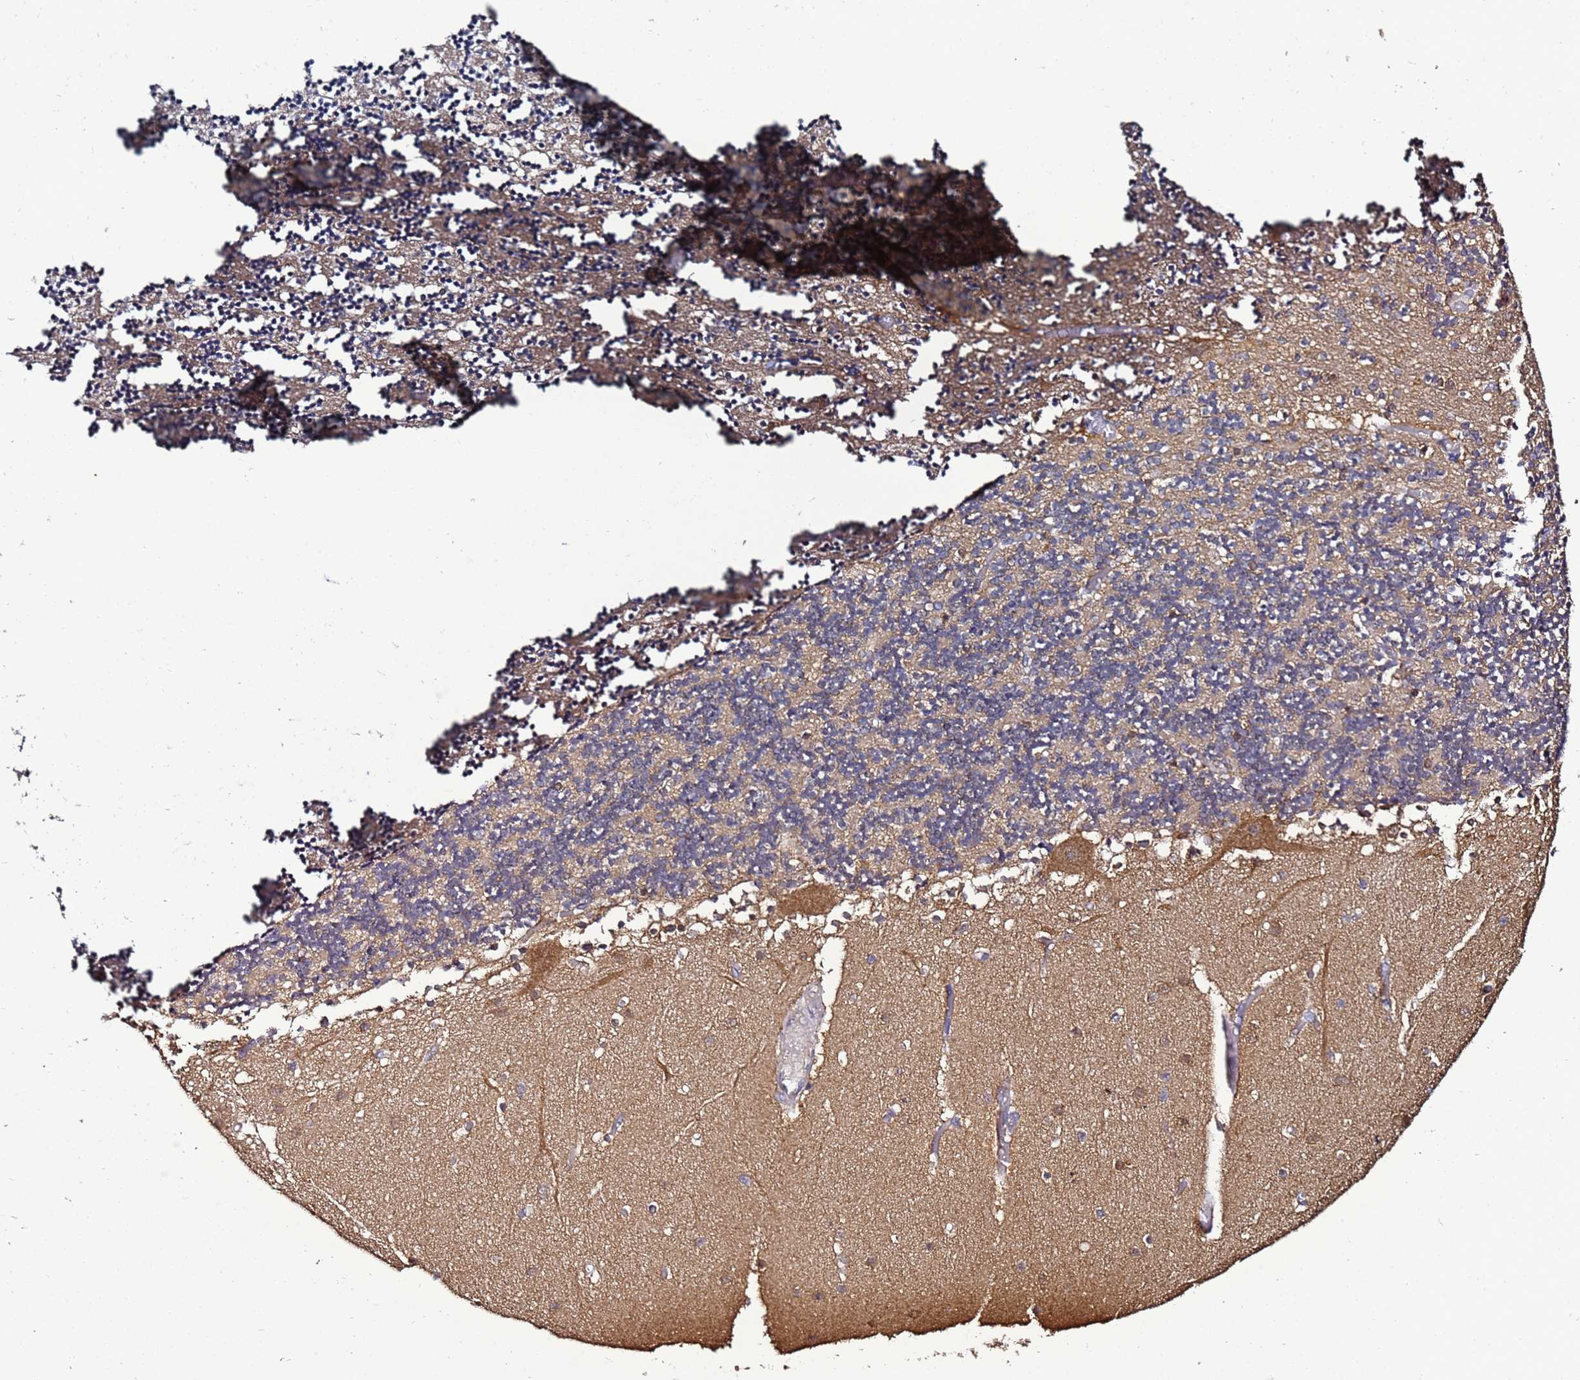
{"staining": {"intensity": "weak", "quantity": "<25%", "location": "cytoplasmic/membranous"}, "tissue": "cerebellum", "cell_type": "Cells in granular layer", "image_type": "normal", "snomed": [{"axis": "morphology", "description": "Normal tissue, NOS"}, {"axis": "topography", "description": "Cerebellum"}], "caption": "Immunohistochemical staining of unremarkable cerebellum demonstrates no significant positivity in cells in granular layer.", "gene": "ENOPH1", "patient": {"sex": "female", "age": 28}}